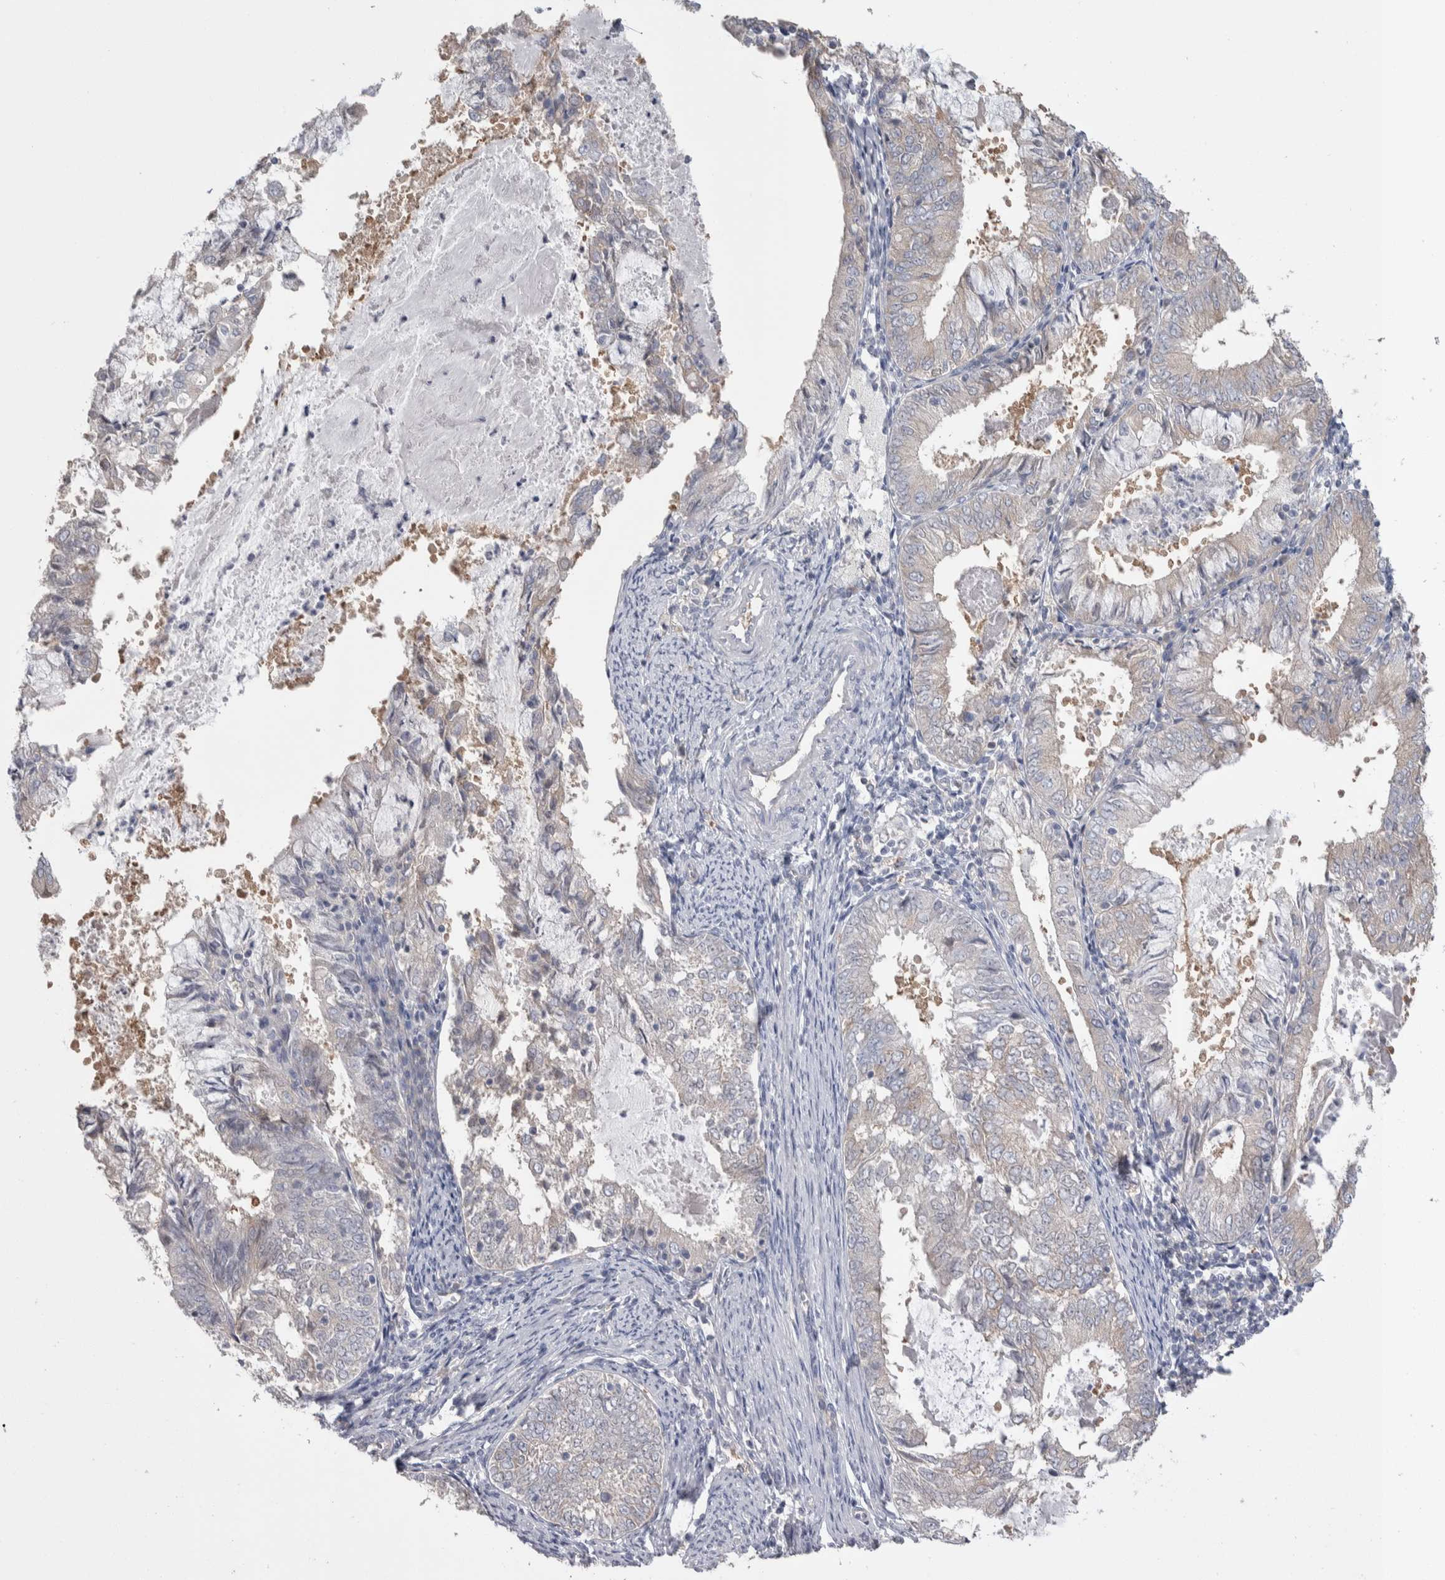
{"staining": {"intensity": "negative", "quantity": "none", "location": "none"}, "tissue": "endometrial cancer", "cell_type": "Tumor cells", "image_type": "cancer", "snomed": [{"axis": "morphology", "description": "Adenocarcinoma, NOS"}, {"axis": "topography", "description": "Endometrium"}], "caption": "A high-resolution image shows IHC staining of adenocarcinoma (endometrial), which shows no significant expression in tumor cells.", "gene": "GPHN", "patient": {"sex": "female", "age": 57}}